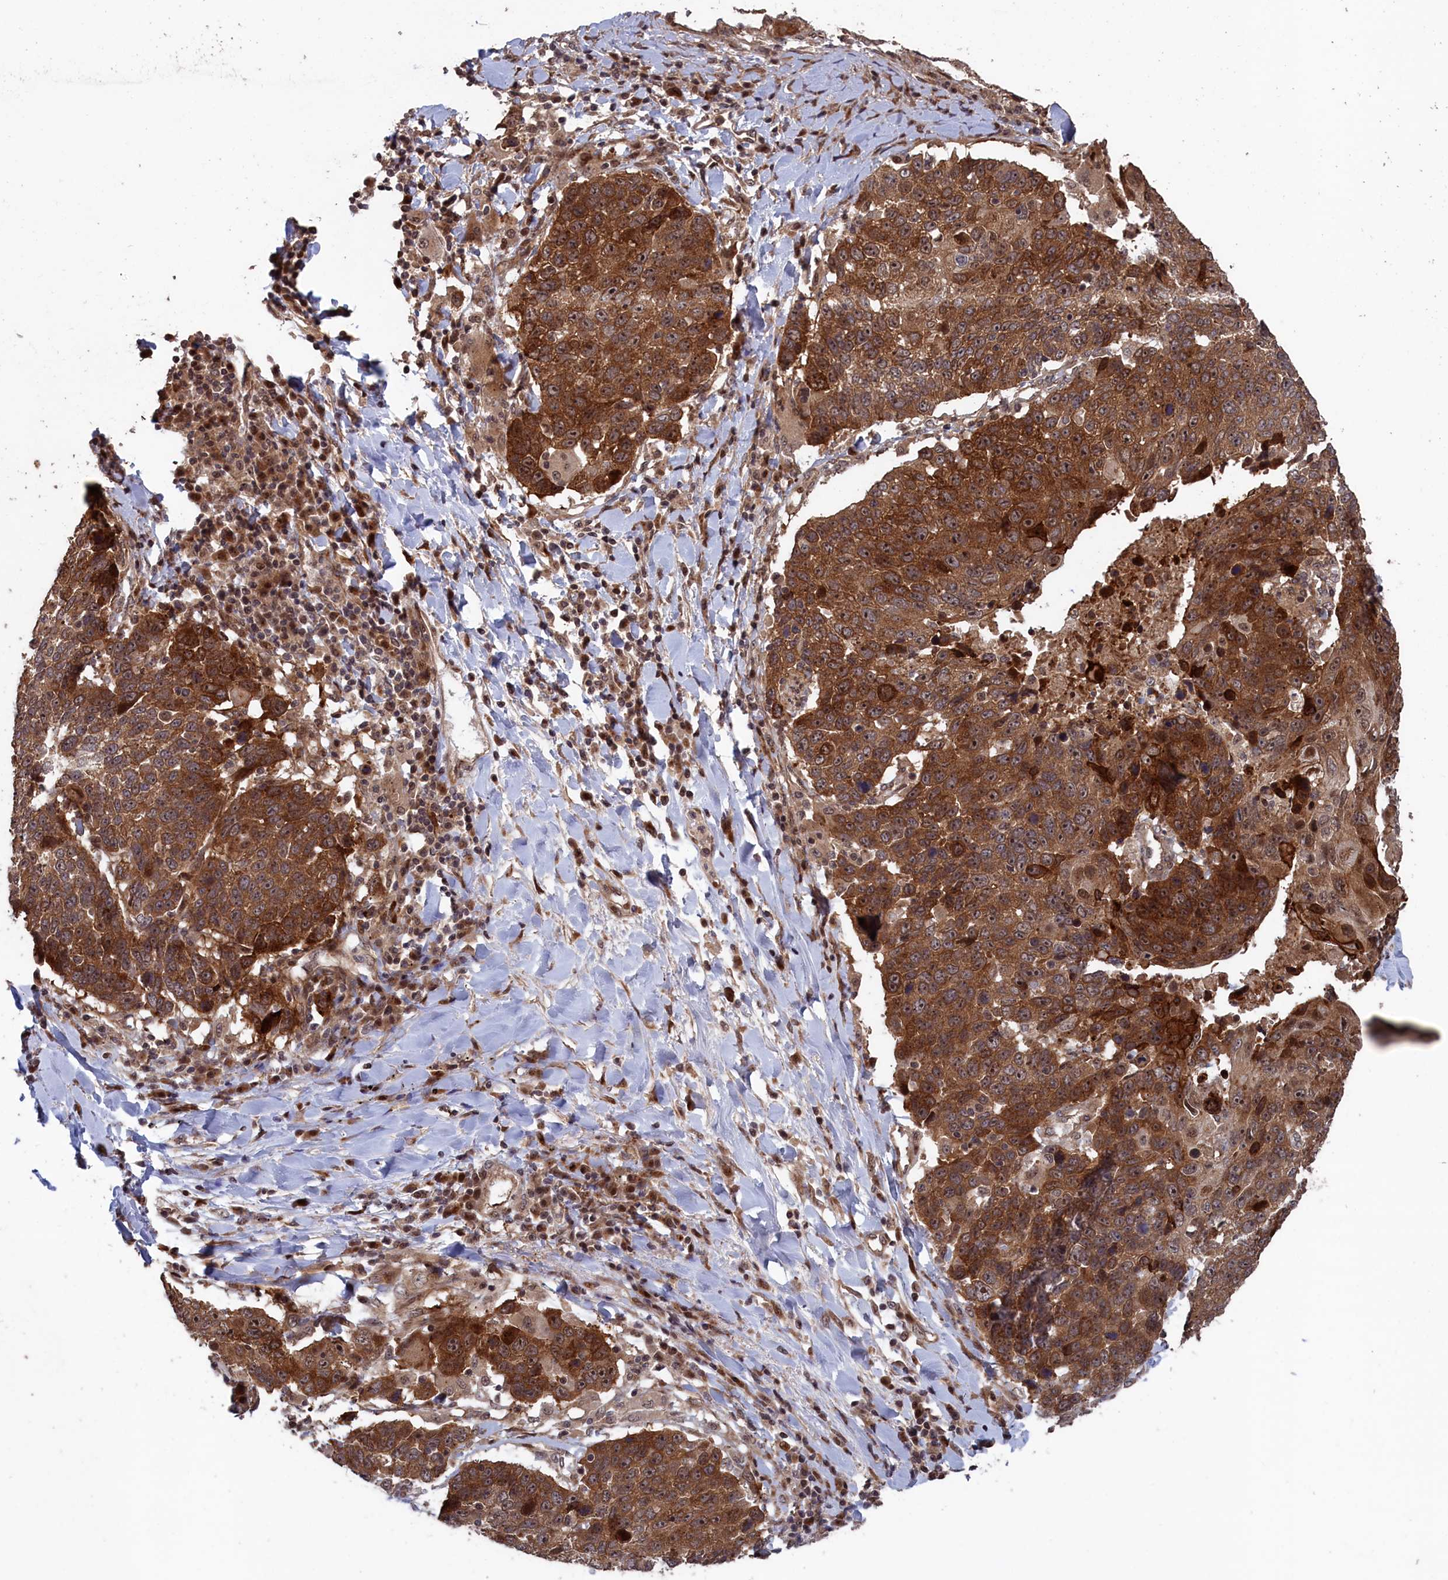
{"staining": {"intensity": "moderate", "quantity": ">75%", "location": "cytoplasmic/membranous,nuclear"}, "tissue": "lung cancer", "cell_type": "Tumor cells", "image_type": "cancer", "snomed": [{"axis": "morphology", "description": "Squamous cell carcinoma, NOS"}, {"axis": "topography", "description": "Lung"}], "caption": "Protein staining reveals moderate cytoplasmic/membranous and nuclear staining in approximately >75% of tumor cells in lung cancer. The staining was performed using DAB (3,3'-diaminobenzidine), with brown indicating positive protein expression. Nuclei are stained blue with hematoxylin.", "gene": "LSG1", "patient": {"sex": "male", "age": 66}}